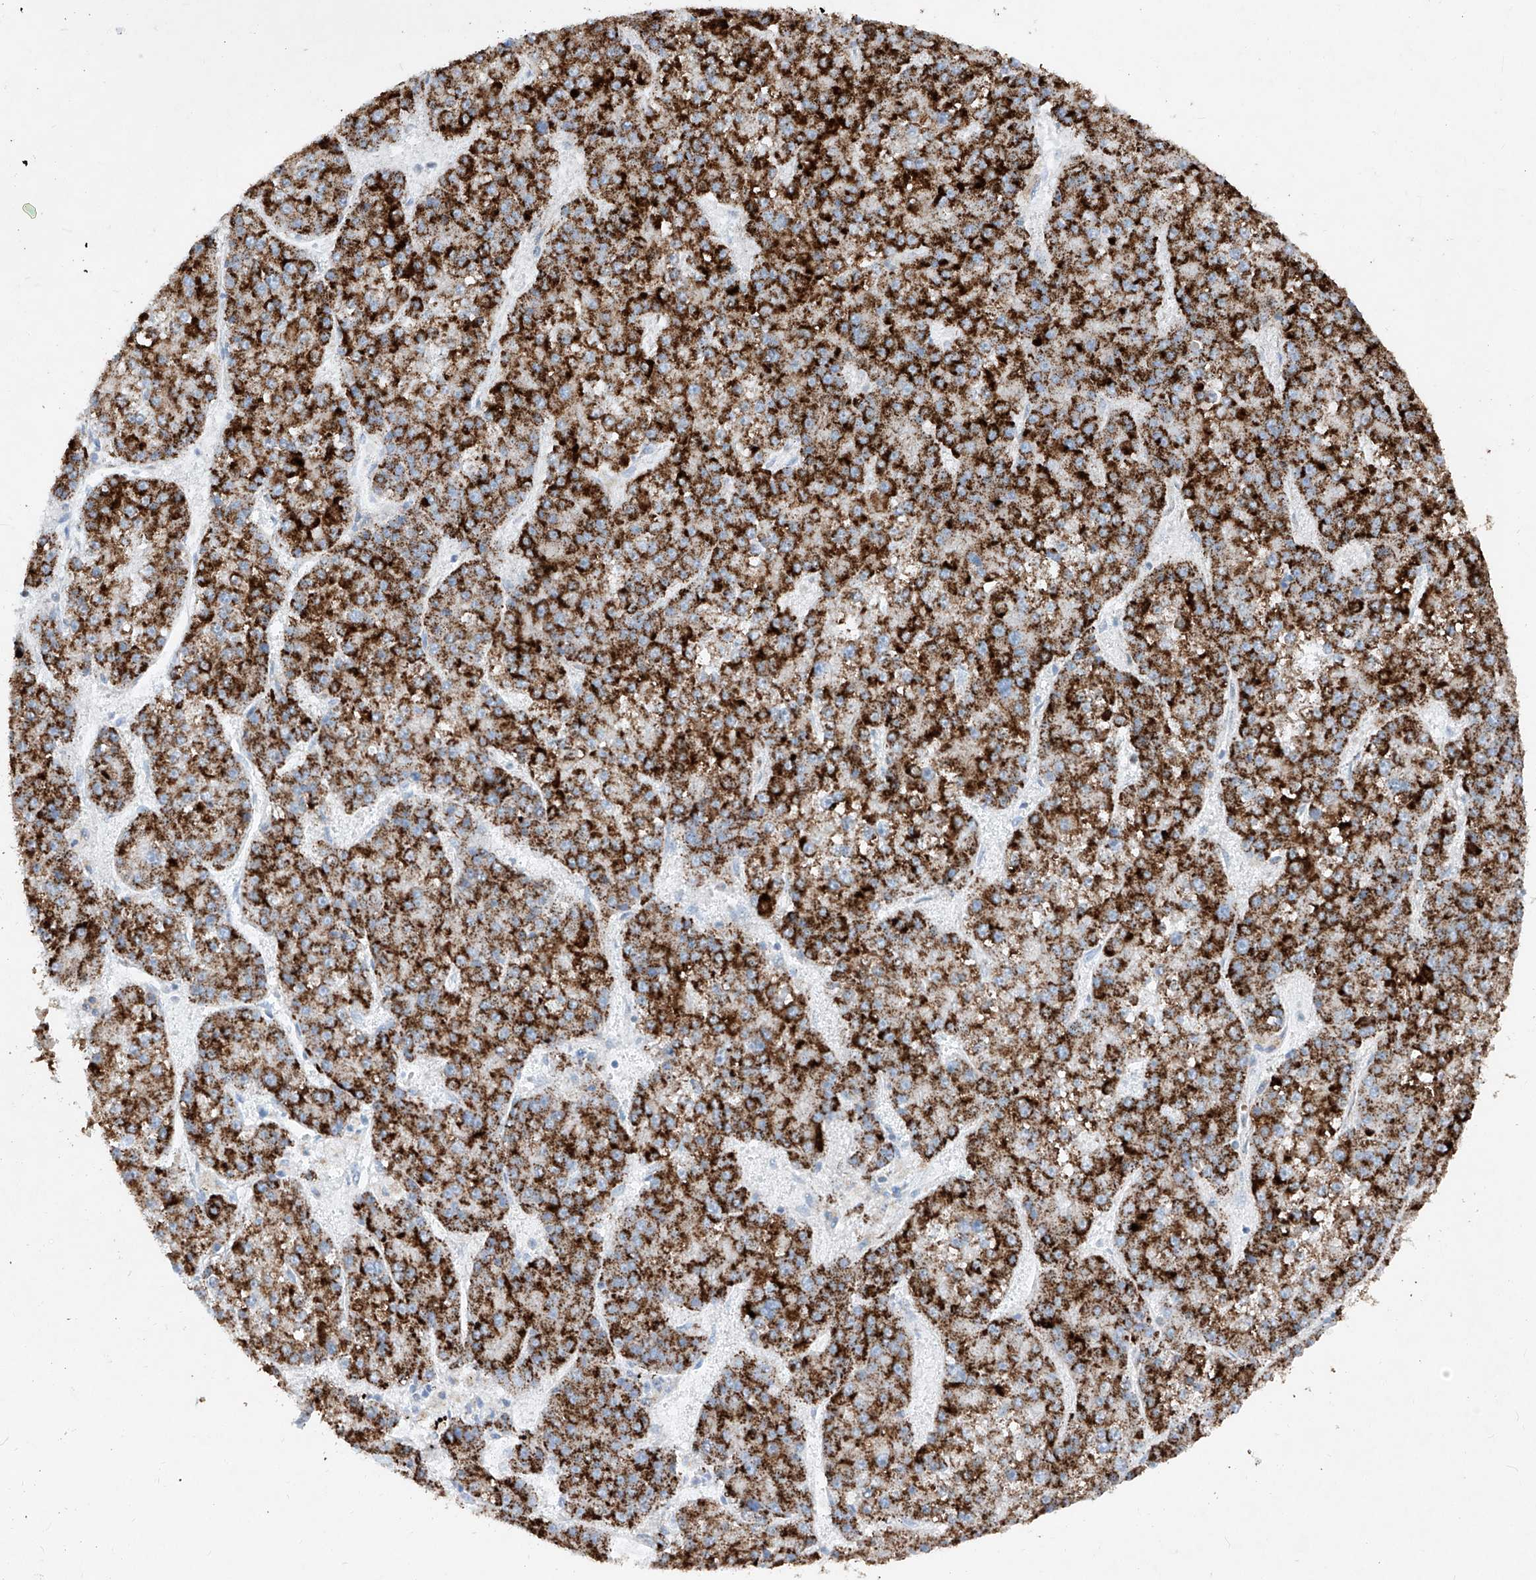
{"staining": {"intensity": "strong", "quantity": ">75%", "location": "cytoplasmic/membranous"}, "tissue": "liver cancer", "cell_type": "Tumor cells", "image_type": "cancer", "snomed": [{"axis": "morphology", "description": "Carcinoma, Hepatocellular, NOS"}, {"axis": "topography", "description": "Liver"}], "caption": "There is high levels of strong cytoplasmic/membranous expression in tumor cells of hepatocellular carcinoma (liver), as demonstrated by immunohistochemical staining (brown color).", "gene": "ABCD3", "patient": {"sex": "female", "age": 73}}